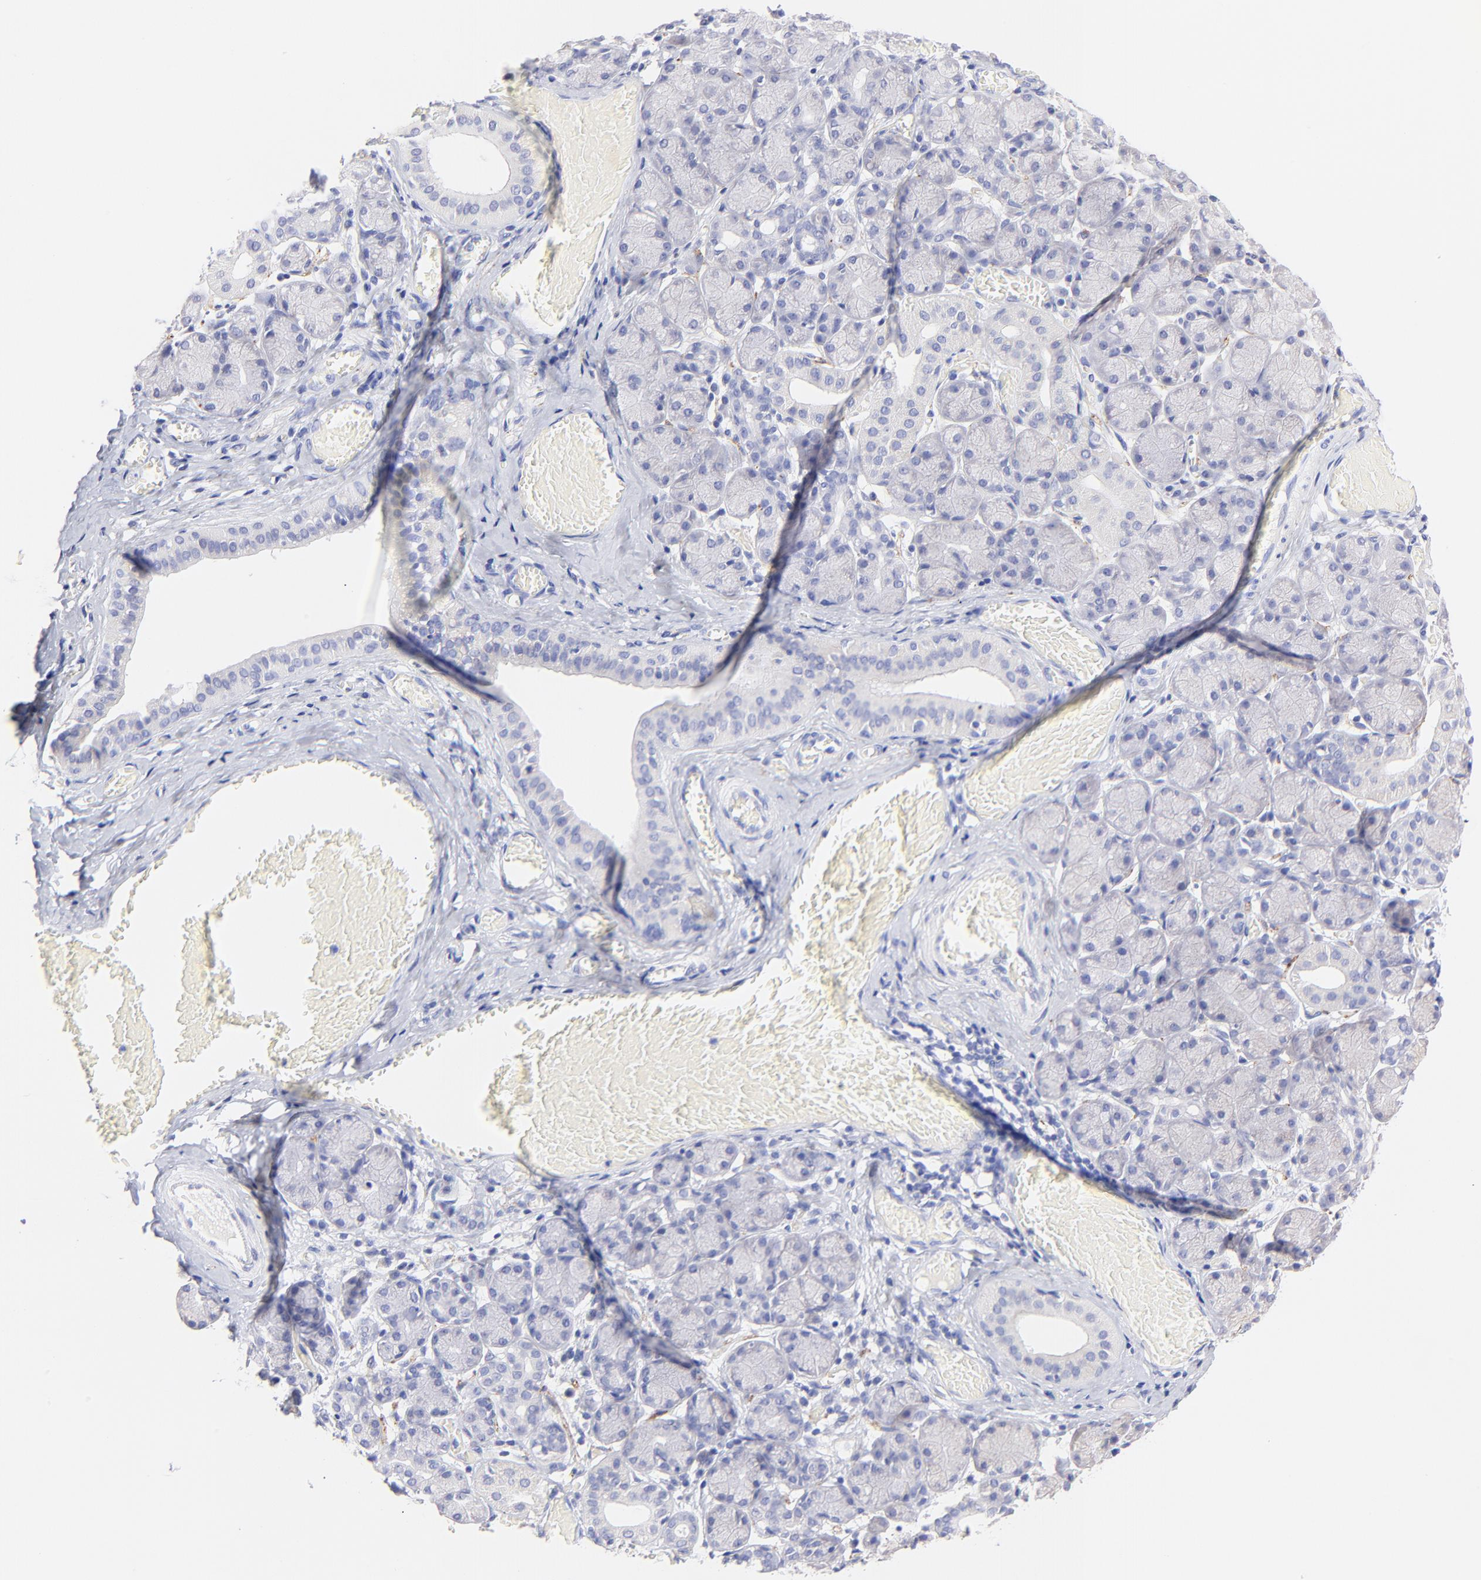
{"staining": {"intensity": "negative", "quantity": "none", "location": "none"}, "tissue": "salivary gland", "cell_type": "Glandular cells", "image_type": "normal", "snomed": [{"axis": "morphology", "description": "Normal tissue, NOS"}, {"axis": "topography", "description": "Salivary gland"}], "caption": "This is a micrograph of immunohistochemistry staining of unremarkable salivary gland, which shows no staining in glandular cells.", "gene": "RAB3A", "patient": {"sex": "female", "age": 24}}